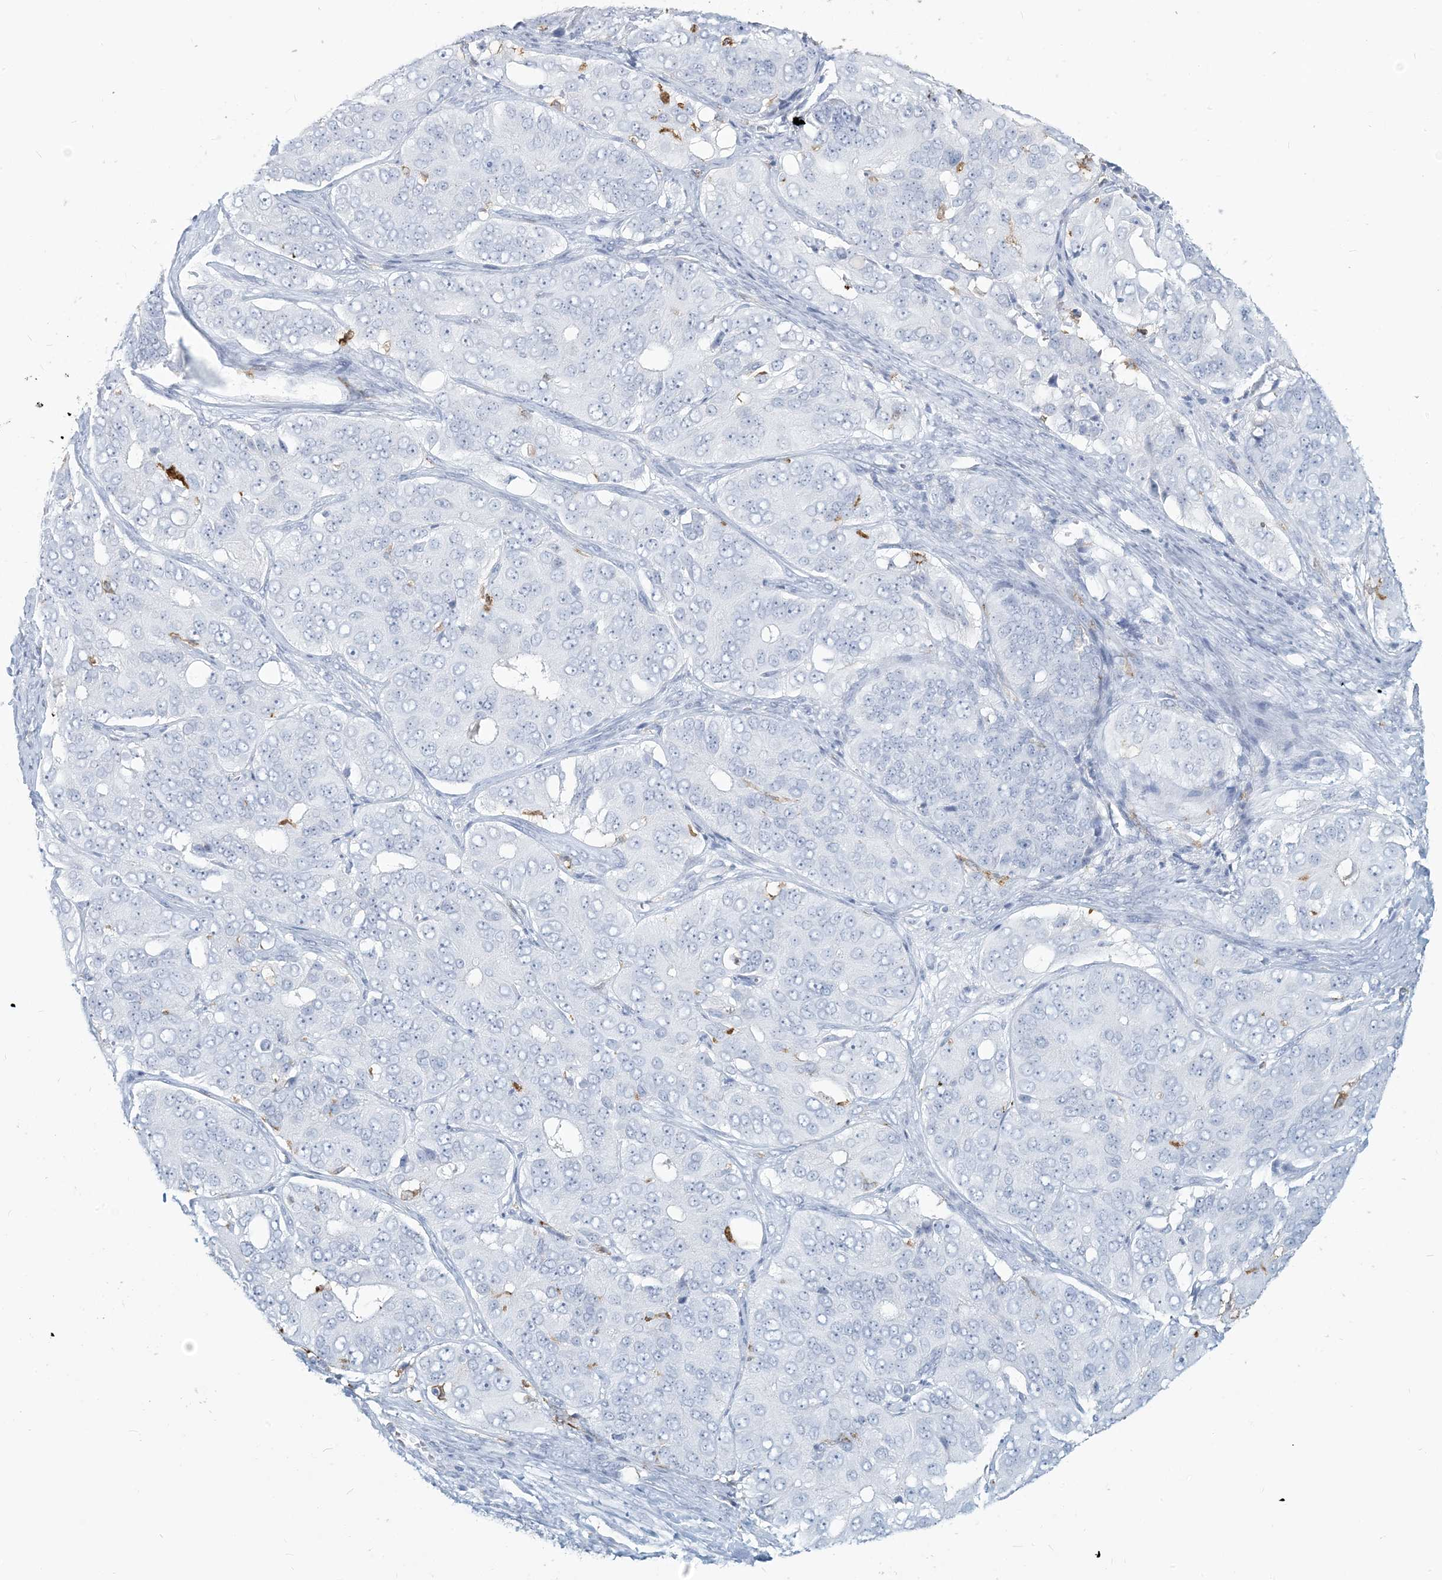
{"staining": {"intensity": "negative", "quantity": "none", "location": "none"}, "tissue": "ovarian cancer", "cell_type": "Tumor cells", "image_type": "cancer", "snomed": [{"axis": "morphology", "description": "Carcinoma, endometroid"}, {"axis": "topography", "description": "Ovary"}], "caption": "There is no significant positivity in tumor cells of endometroid carcinoma (ovarian). (Stains: DAB immunohistochemistry with hematoxylin counter stain, Microscopy: brightfield microscopy at high magnification).", "gene": "HLA-DRB1", "patient": {"sex": "female", "age": 51}}